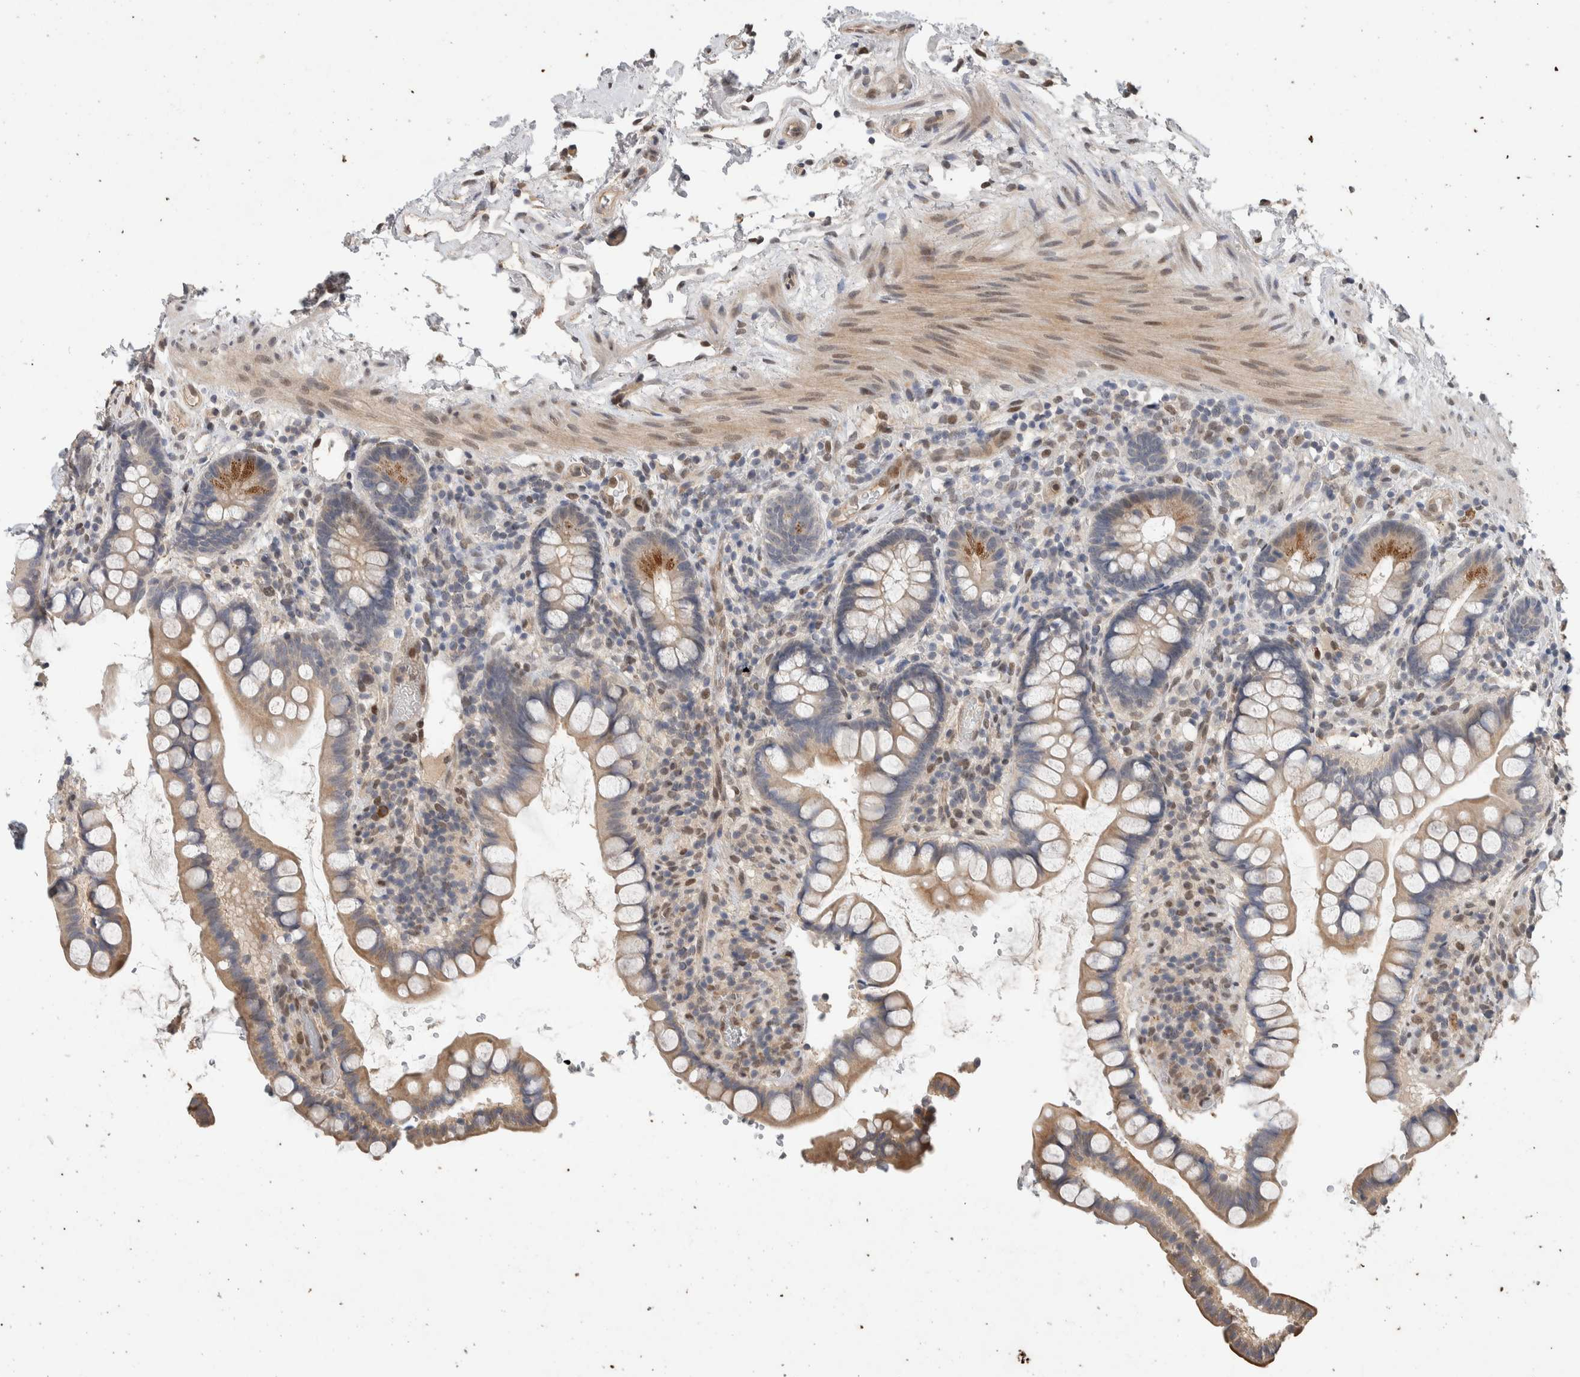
{"staining": {"intensity": "moderate", "quantity": "25%-75%", "location": "cytoplasmic/membranous"}, "tissue": "small intestine", "cell_type": "Glandular cells", "image_type": "normal", "snomed": [{"axis": "morphology", "description": "Normal tissue, NOS"}, {"axis": "topography", "description": "Smooth muscle"}, {"axis": "topography", "description": "Small intestine"}], "caption": "IHC of unremarkable human small intestine exhibits medium levels of moderate cytoplasmic/membranous staining in approximately 25%-75% of glandular cells. (DAB (3,3'-diaminobenzidine) IHC with brightfield microscopy, high magnification).", "gene": "CYSRT1", "patient": {"sex": "female", "age": 84}}